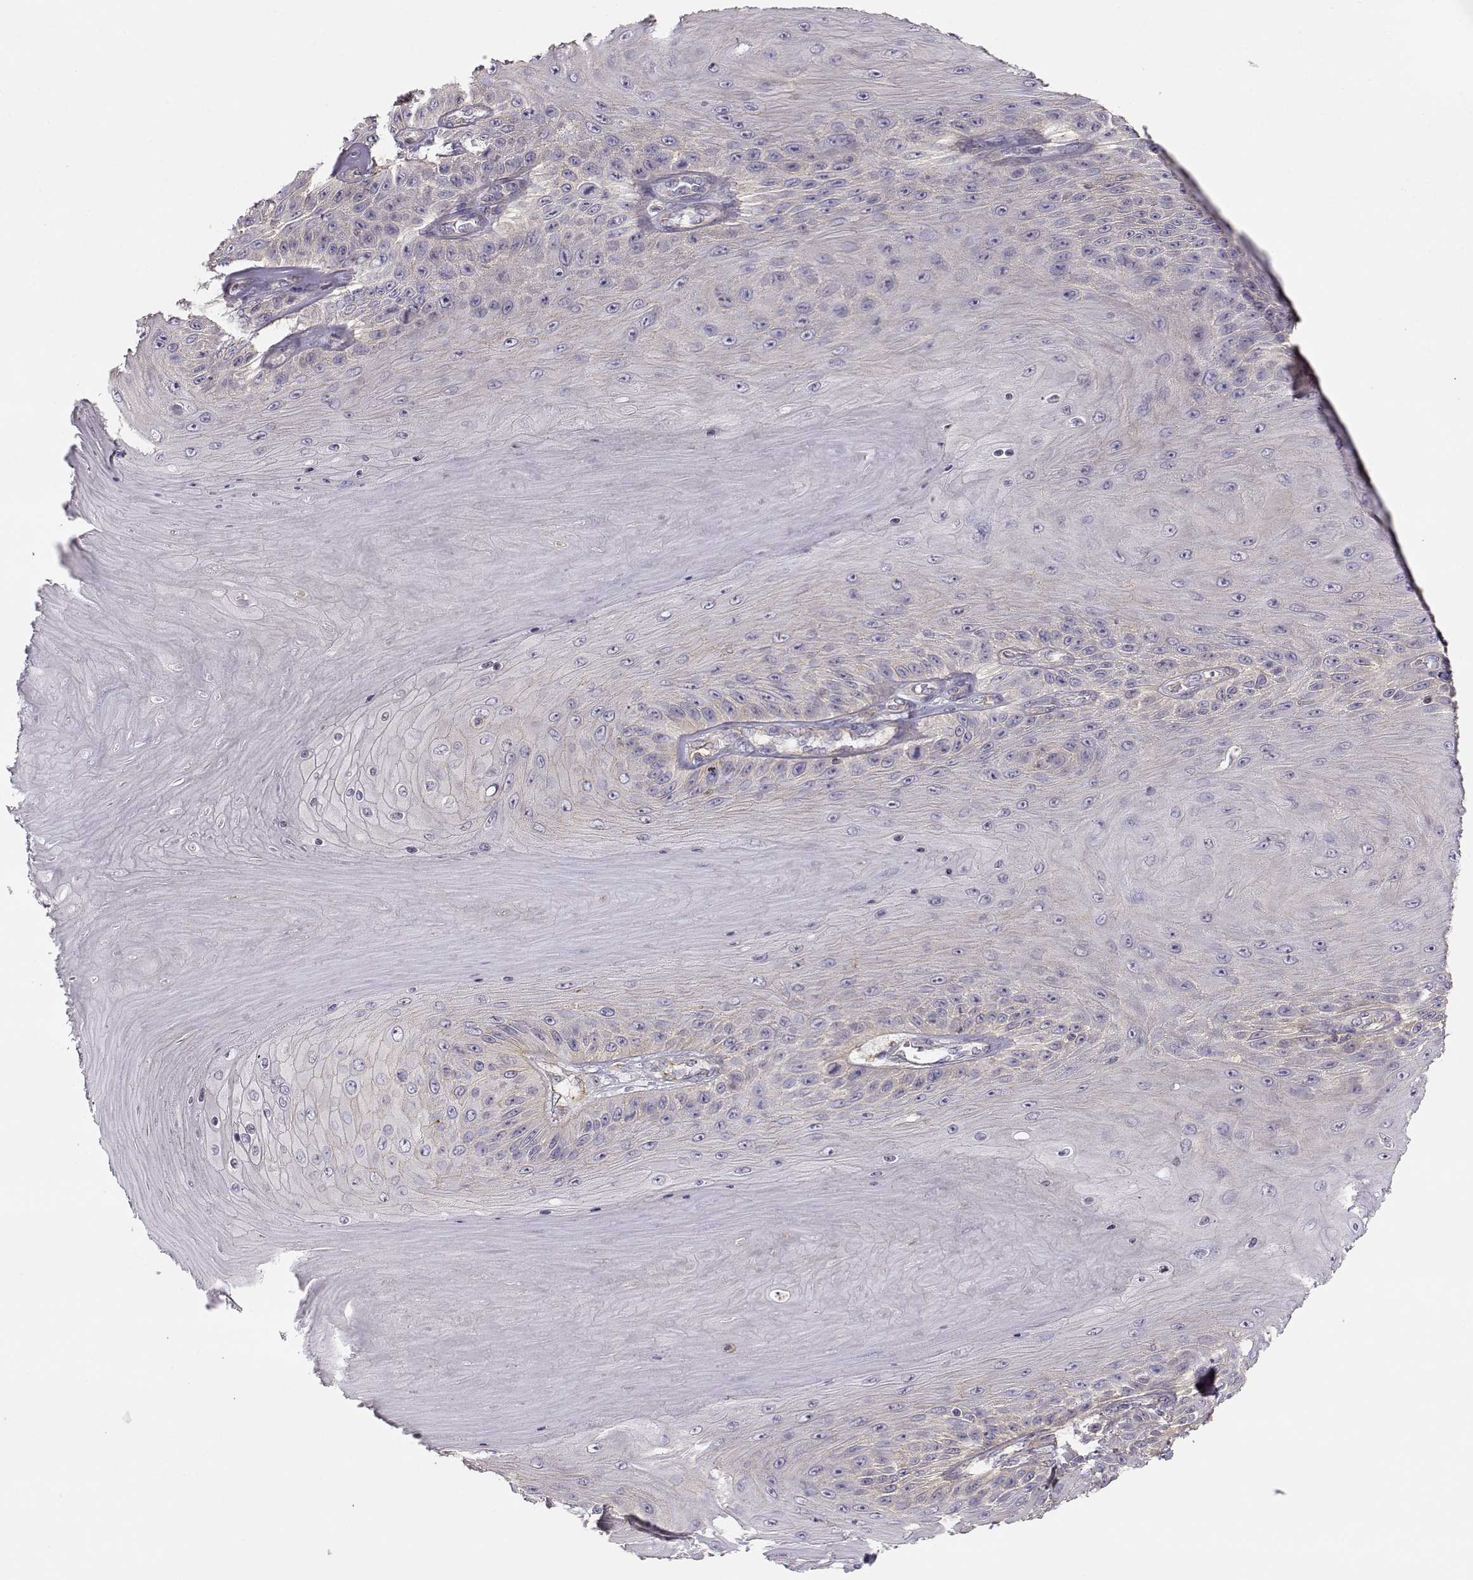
{"staining": {"intensity": "negative", "quantity": "none", "location": "none"}, "tissue": "skin cancer", "cell_type": "Tumor cells", "image_type": "cancer", "snomed": [{"axis": "morphology", "description": "Squamous cell carcinoma, NOS"}, {"axis": "topography", "description": "Skin"}], "caption": "Tumor cells are negative for protein expression in human skin cancer.", "gene": "DAPL1", "patient": {"sex": "male", "age": 62}}